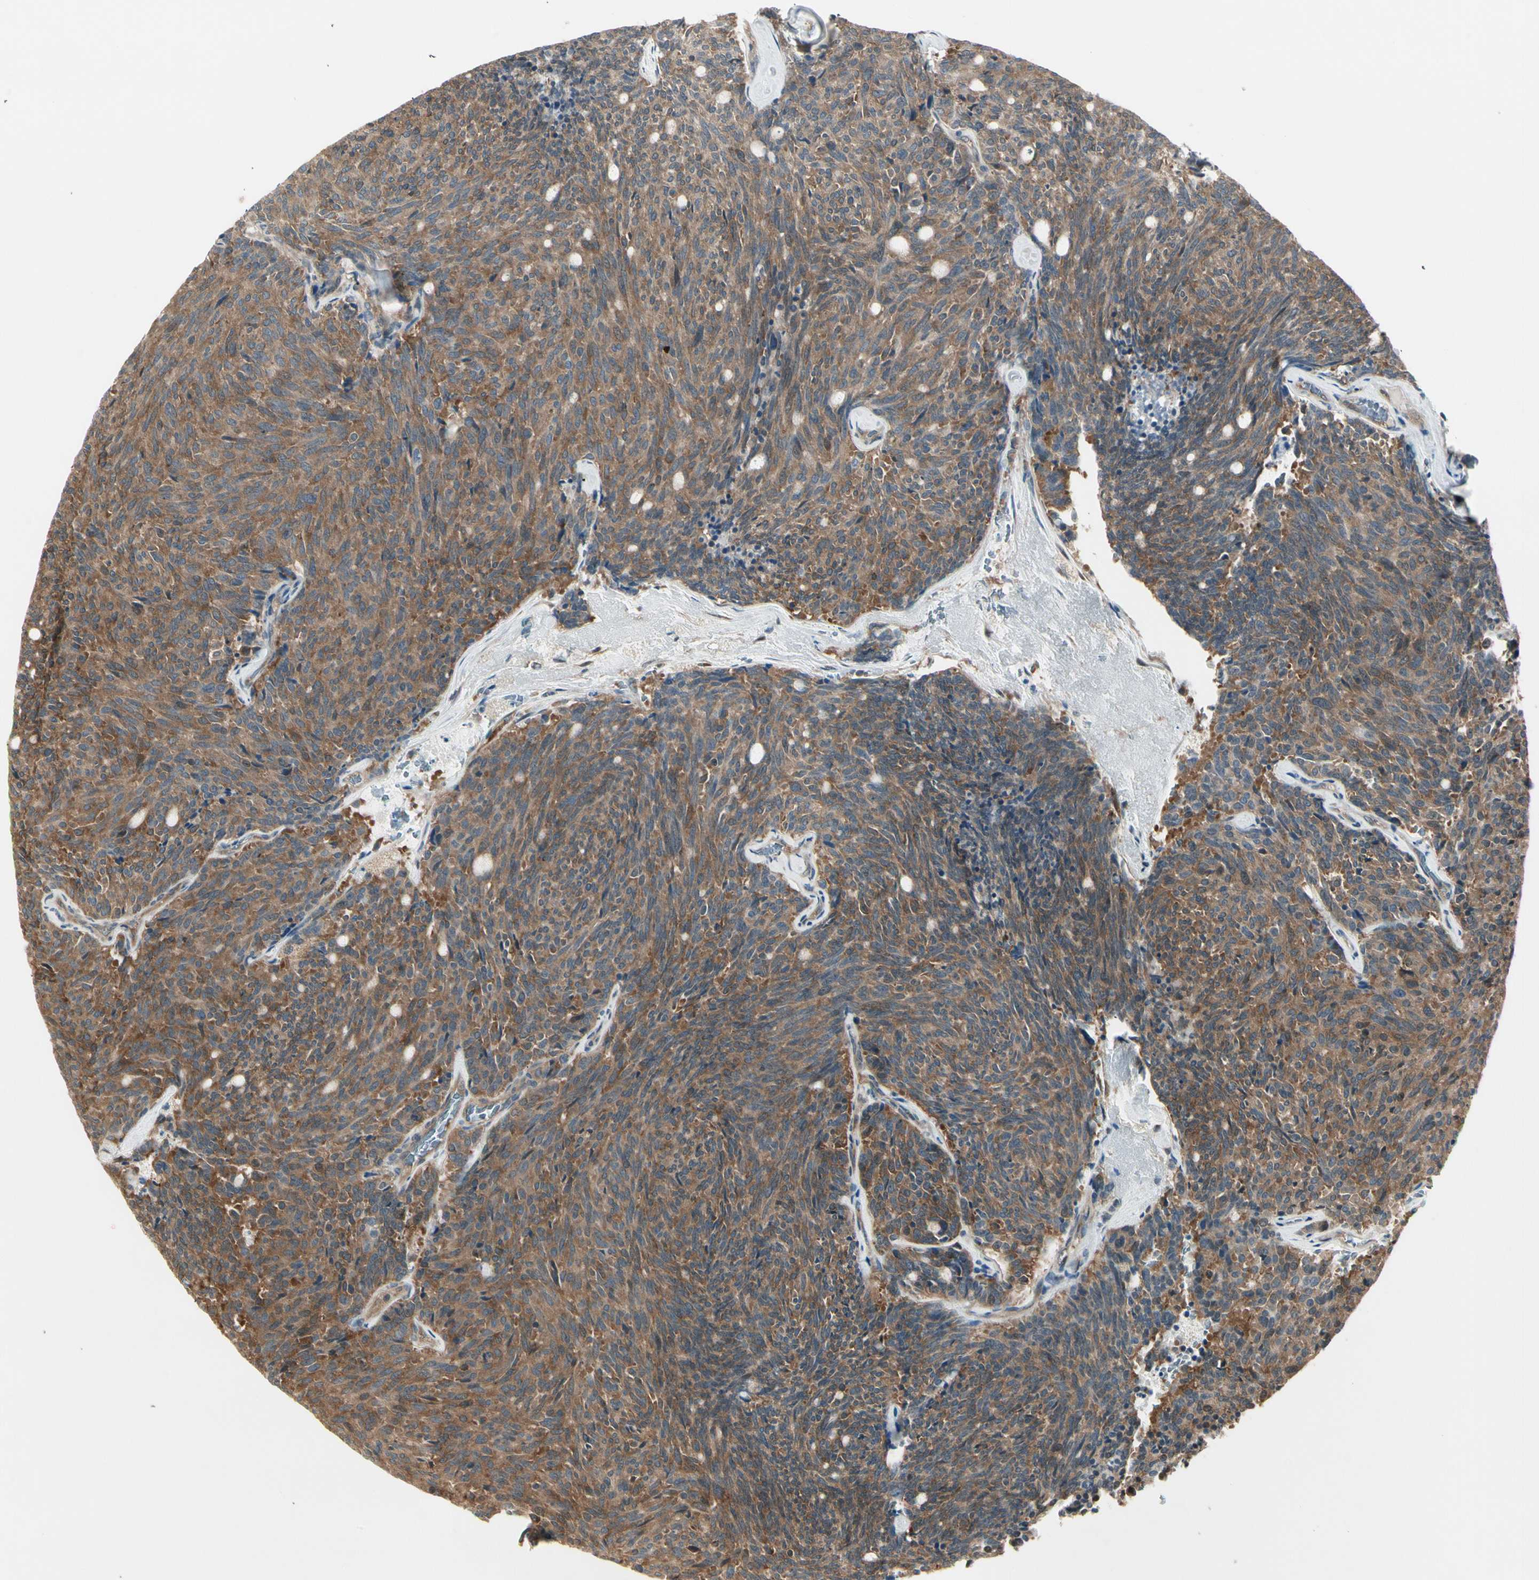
{"staining": {"intensity": "strong", "quantity": ">75%", "location": "cytoplasmic/membranous"}, "tissue": "carcinoid", "cell_type": "Tumor cells", "image_type": "cancer", "snomed": [{"axis": "morphology", "description": "Carcinoid, malignant, NOS"}, {"axis": "topography", "description": "Pancreas"}], "caption": "Immunohistochemistry of human malignant carcinoid exhibits high levels of strong cytoplasmic/membranous staining in approximately >75% of tumor cells.", "gene": "OXSR1", "patient": {"sex": "female", "age": 54}}